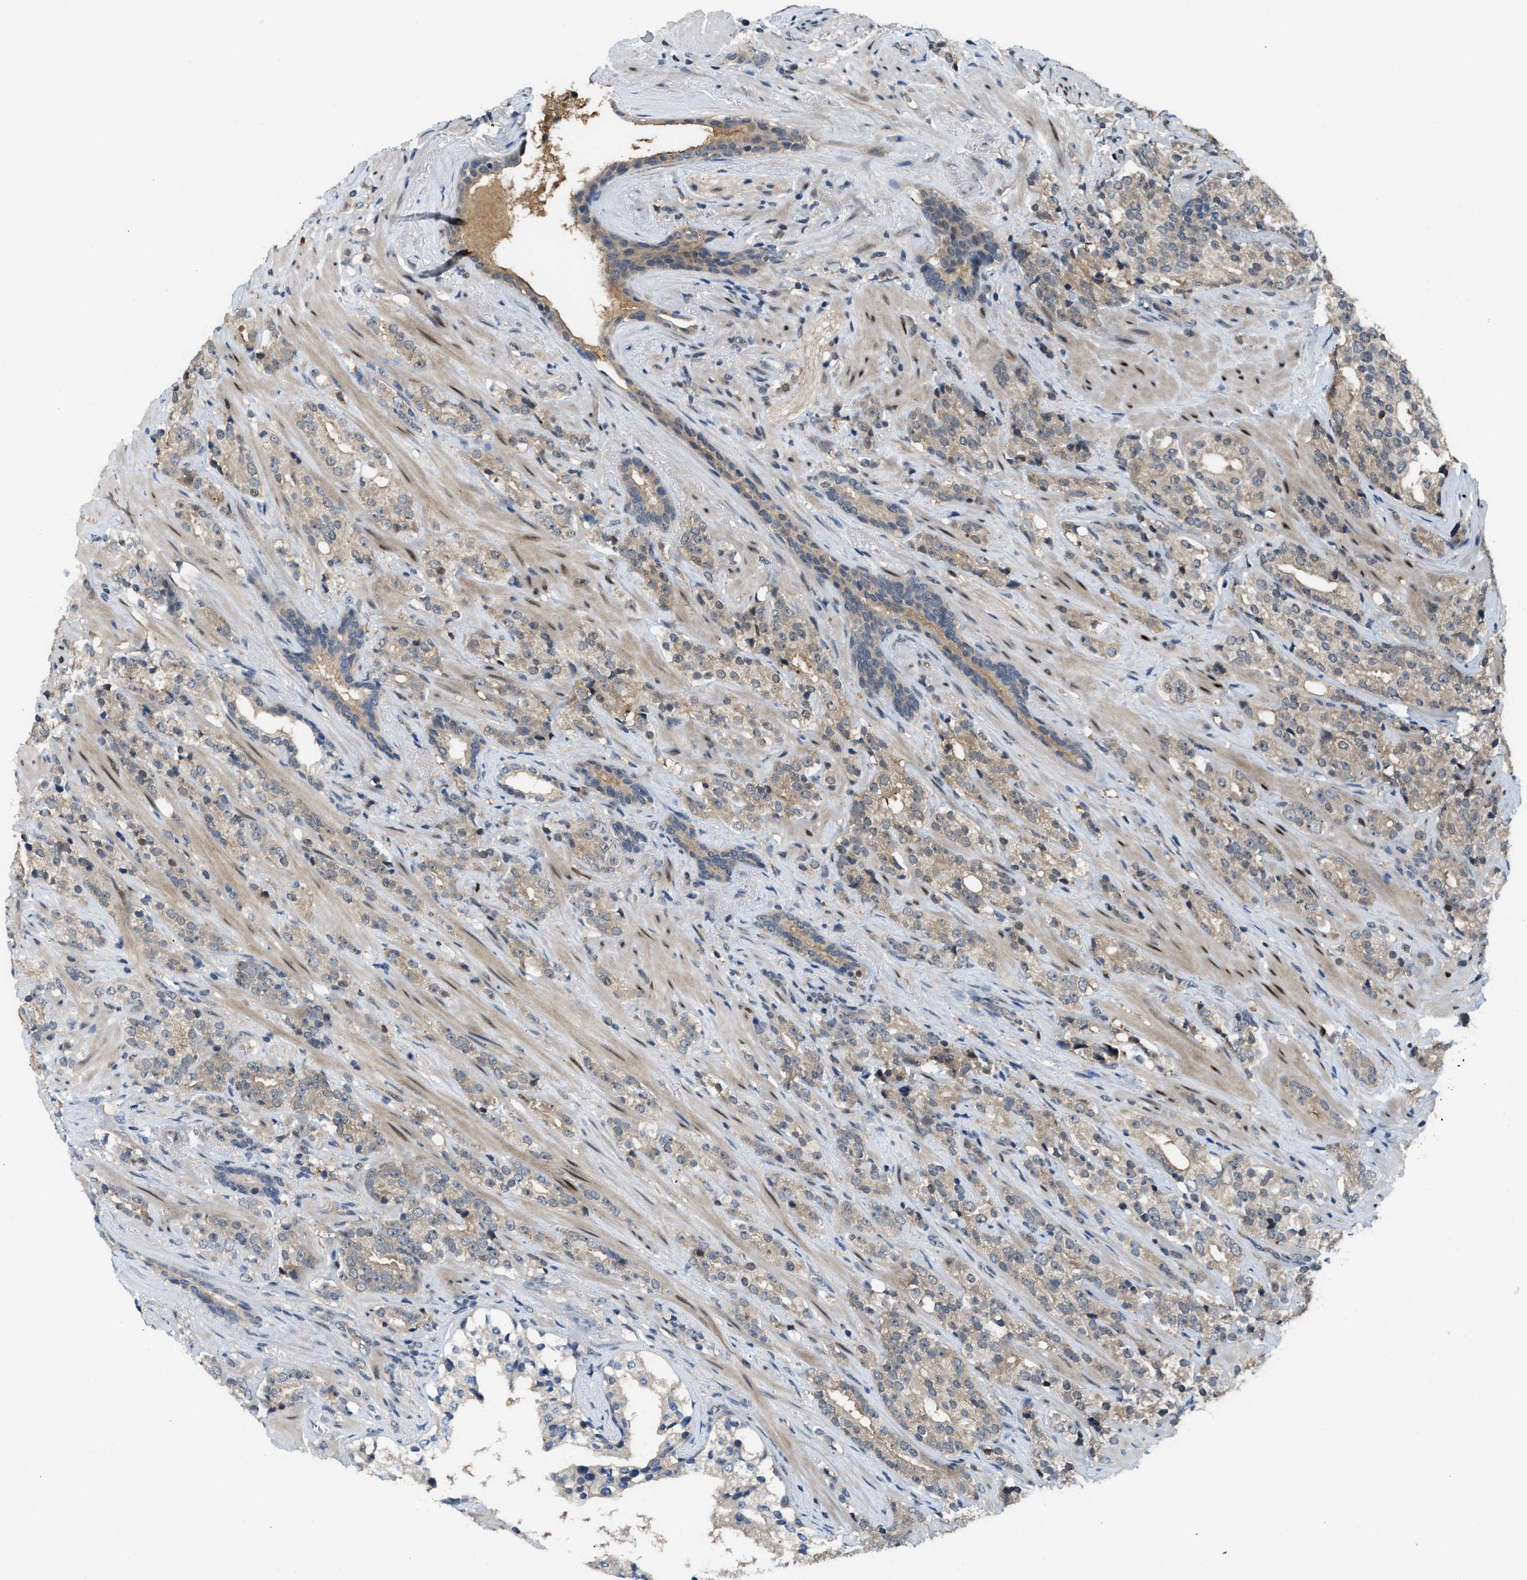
{"staining": {"intensity": "weak", "quantity": "<25%", "location": "cytoplasmic/membranous"}, "tissue": "prostate cancer", "cell_type": "Tumor cells", "image_type": "cancer", "snomed": [{"axis": "morphology", "description": "Adenocarcinoma, High grade"}, {"axis": "topography", "description": "Prostate"}], "caption": "This is an immunohistochemistry (IHC) image of prostate cancer. There is no expression in tumor cells.", "gene": "ZNF251", "patient": {"sex": "male", "age": 71}}